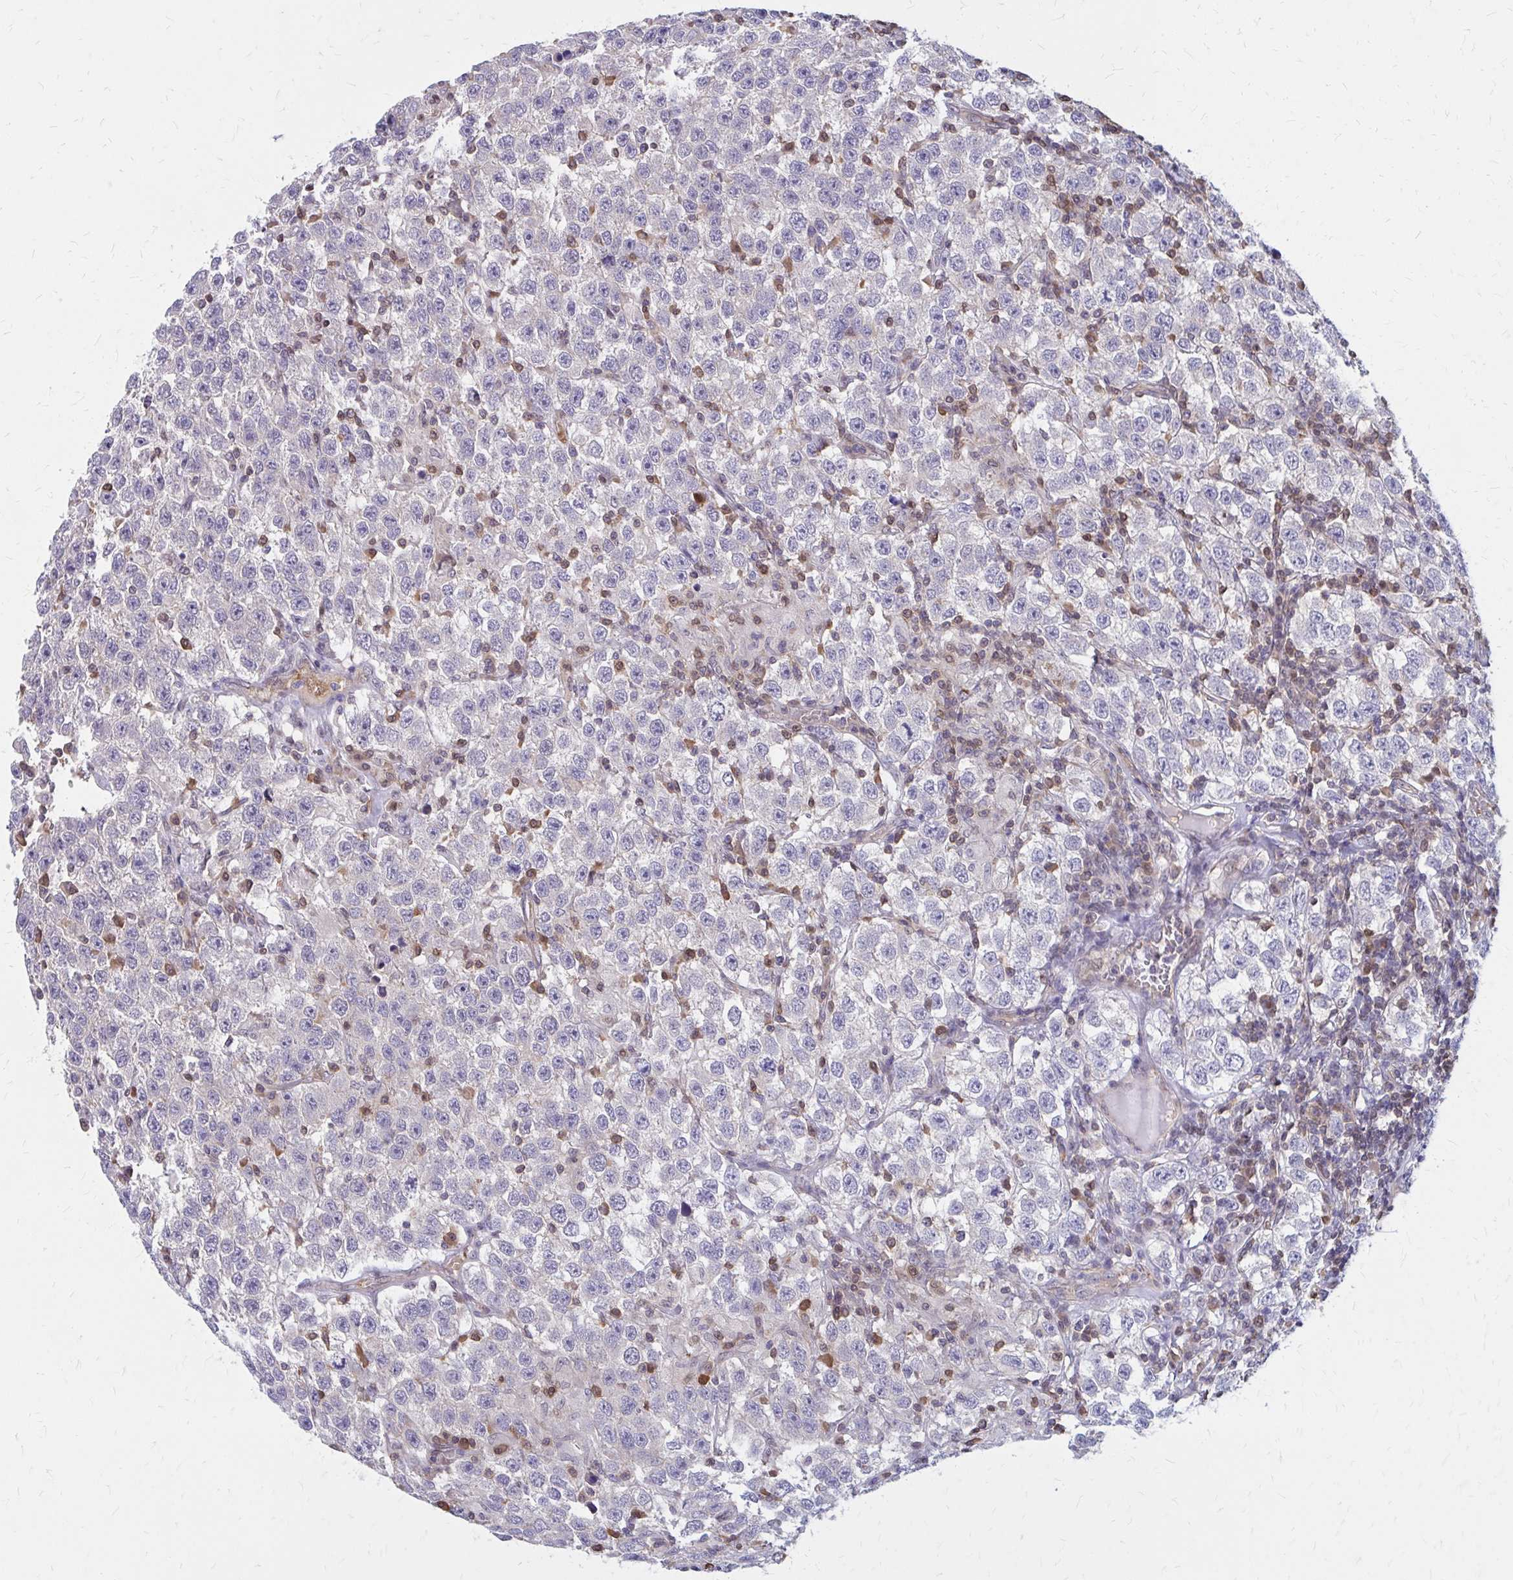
{"staining": {"intensity": "negative", "quantity": "none", "location": "none"}, "tissue": "testis cancer", "cell_type": "Tumor cells", "image_type": "cancer", "snomed": [{"axis": "morphology", "description": "Seminoma, NOS"}, {"axis": "topography", "description": "Testis"}], "caption": "Tumor cells show no significant protein expression in testis cancer (seminoma).", "gene": "IFI44L", "patient": {"sex": "male", "age": 41}}